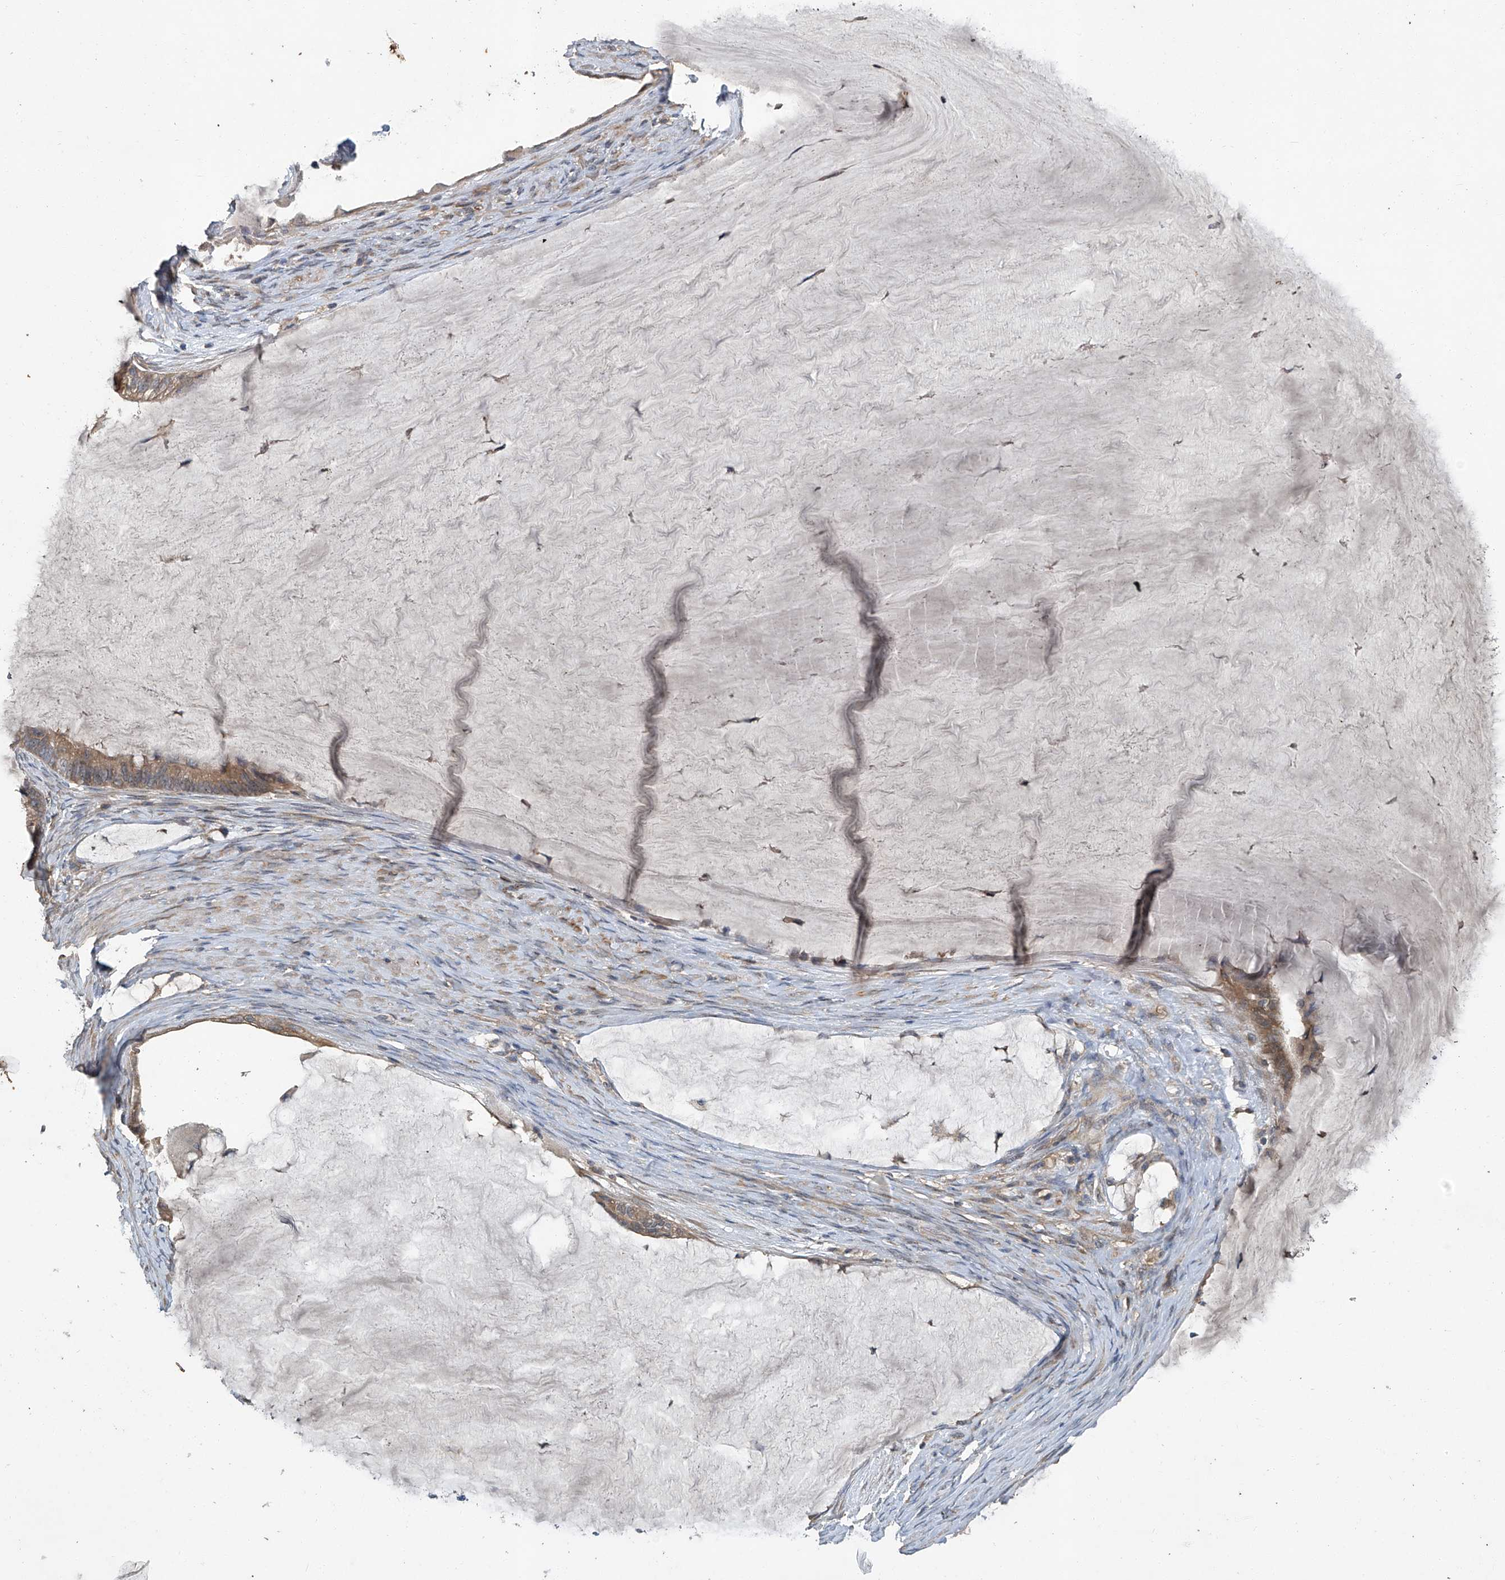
{"staining": {"intensity": "moderate", "quantity": ">75%", "location": "cytoplasmic/membranous"}, "tissue": "ovarian cancer", "cell_type": "Tumor cells", "image_type": "cancer", "snomed": [{"axis": "morphology", "description": "Cystadenocarcinoma, mucinous, NOS"}, {"axis": "topography", "description": "Ovary"}], "caption": "Immunohistochemistry (IHC) photomicrograph of ovarian mucinous cystadenocarcinoma stained for a protein (brown), which shows medium levels of moderate cytoplasmic/membranous expression in approximately >75% of tumor cells.", "gene": "ANKRD34A", "patient": {"sex": "female", "age": 61}}